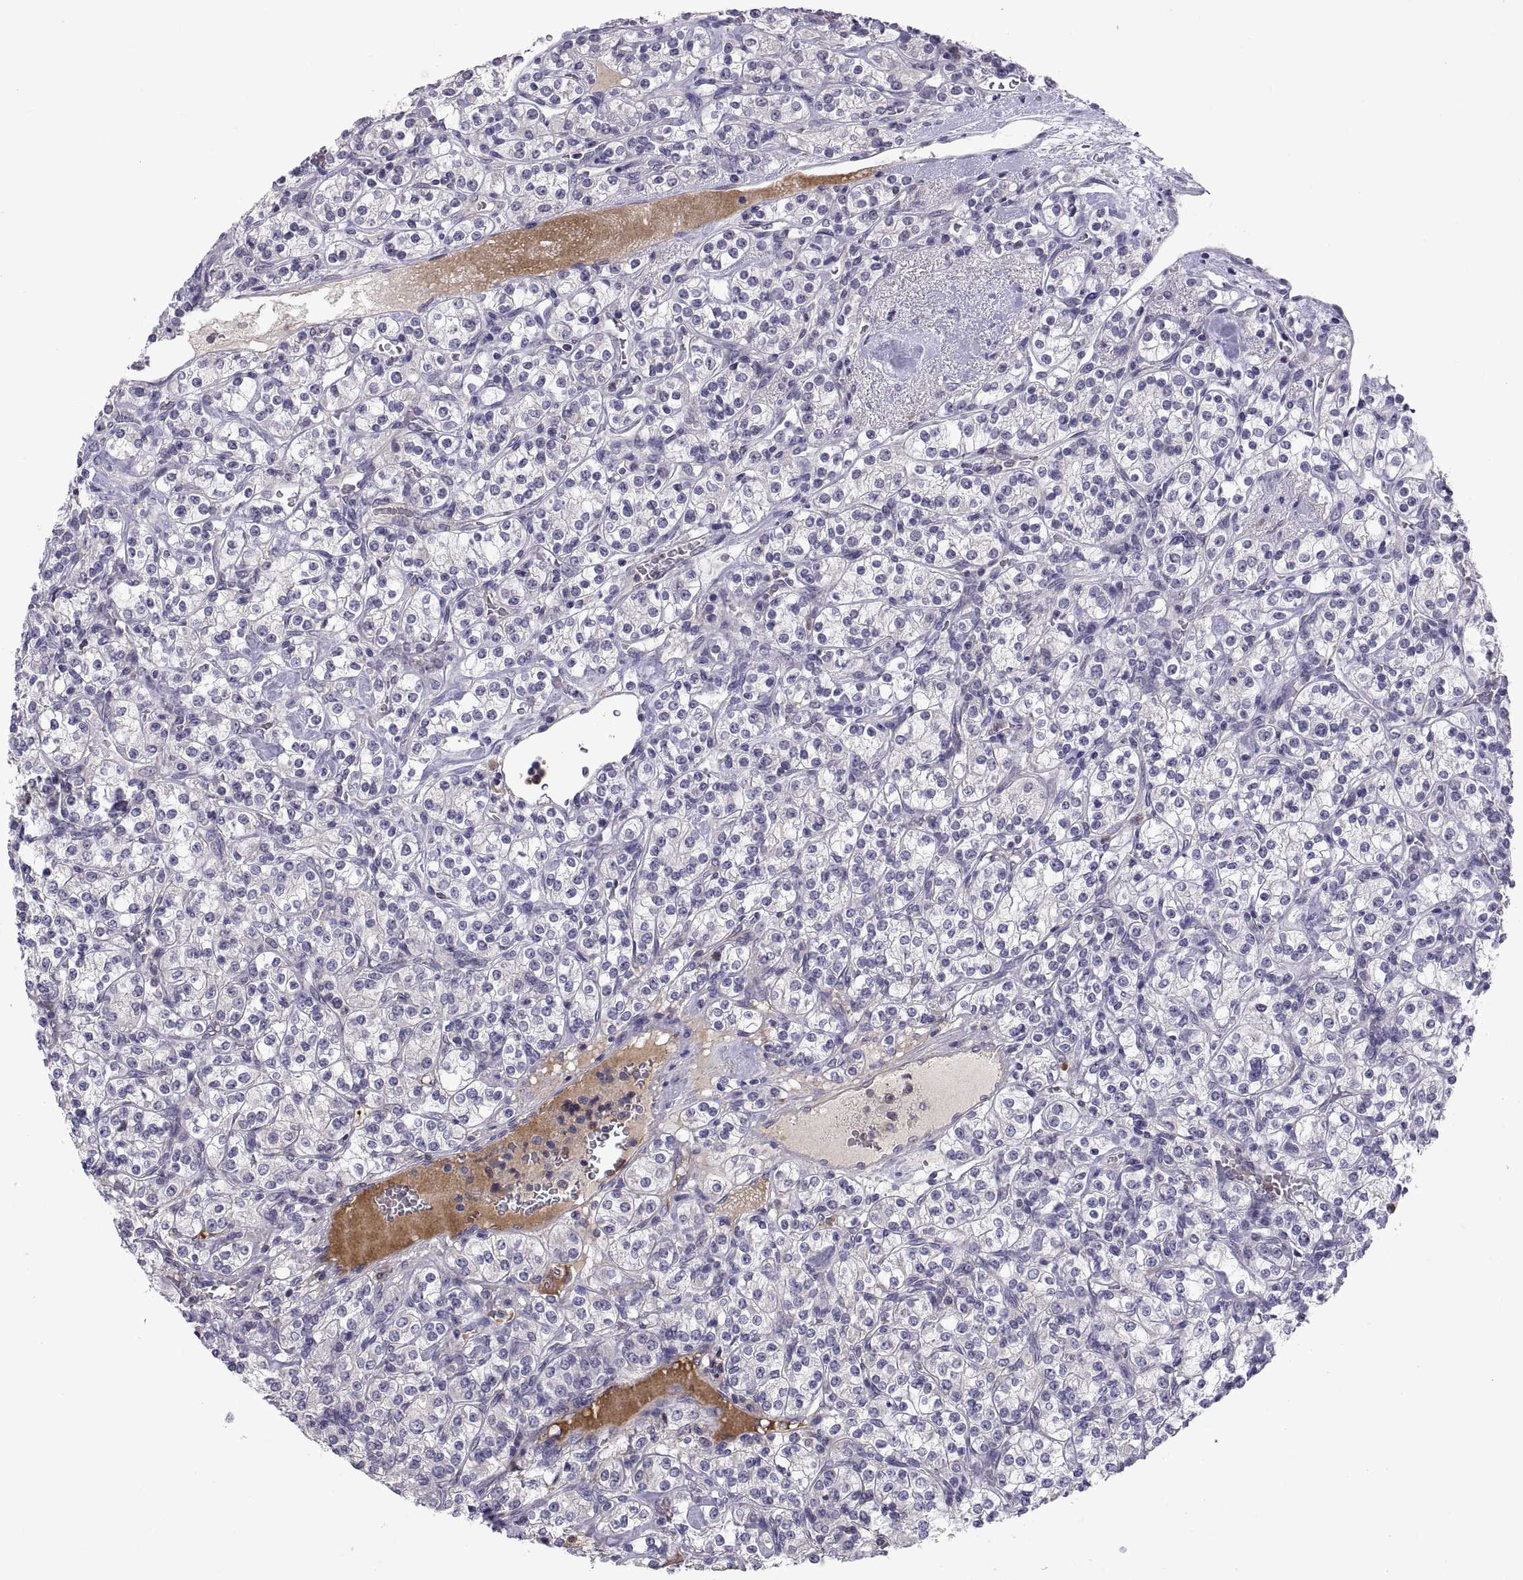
{"staining": {"intensity": "negative", "quantity": "none", "location": "none"}, "tissue": "renal cancer", "cell_type": "Tumor cells", "image_type": "cancer", "snomed": [{"axis": "morphology", "description": "Adenocarcinoma, NOS"}, {"axis": "topography", "description": "Kidney"}], "caption": "This is a histopathology image of immunohistochemistry staining of renal cancer, which shows no expression in tumor cells.", "gene": "PKP1", "patient": {"sex": "male", "age": 77}}